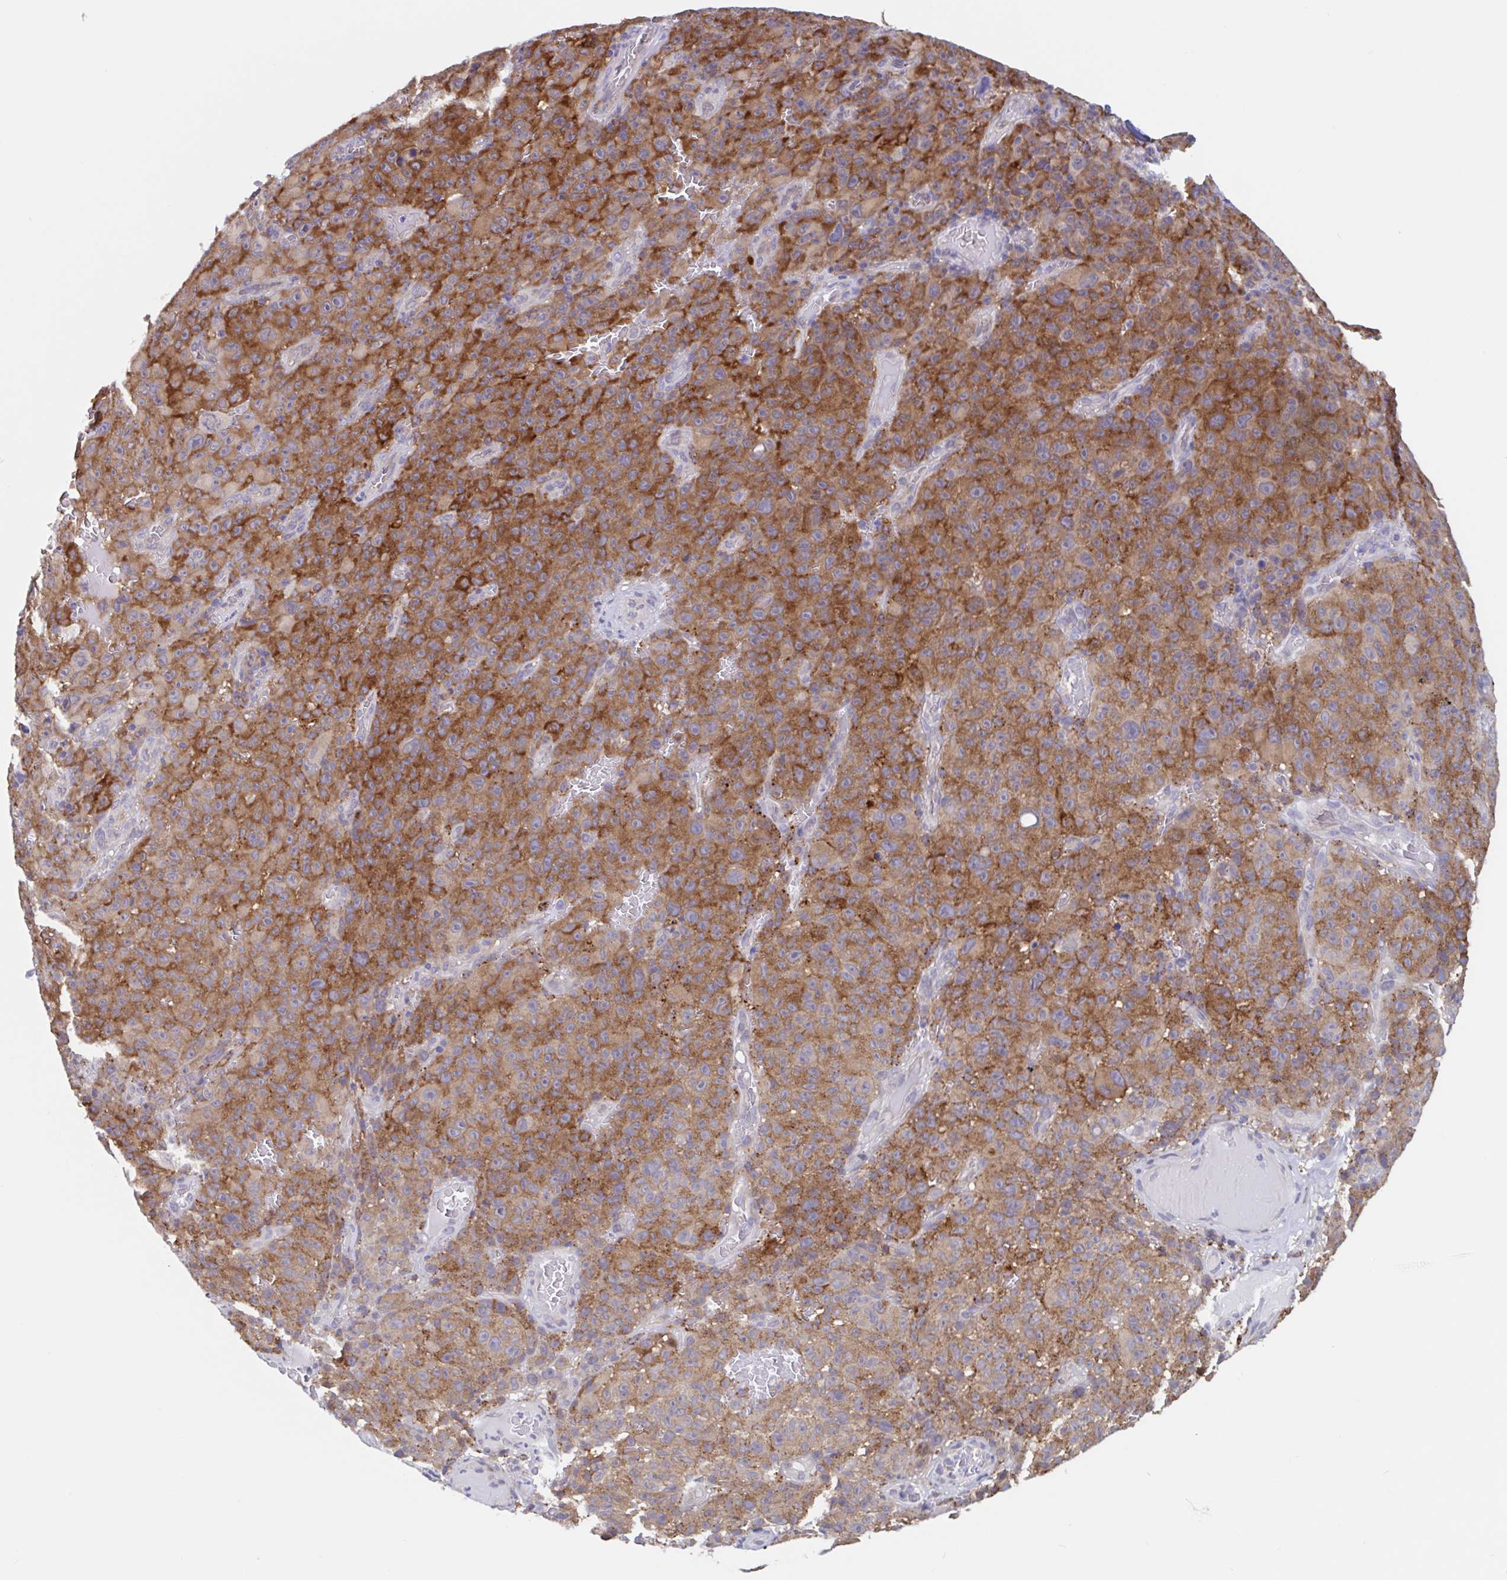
{"staining": {"intensity": "strong", "quantity": ">75%", "location": "cytoplasmic/membranous"}, "tissue": "melanoma", "cell_type": "Tumor cells", "image_type": "cancer", "snomed": [{"axis": "morphology", "description": "Malignant melanoma, NOS"}, {"axis": "topography", "description": "Skin"}], "caption": "Immunohistochemistry (IHC) image of neoplastic tissue: human melanoma stained using IHC shows high levels of strong protein expression localized specifically in the cytoplasmic/membranous of tumor cells, appearing as a cytoplasmic/membranous brown color.", "gene": "SNX8", "patient": {"sex": "female", "age": 82}}